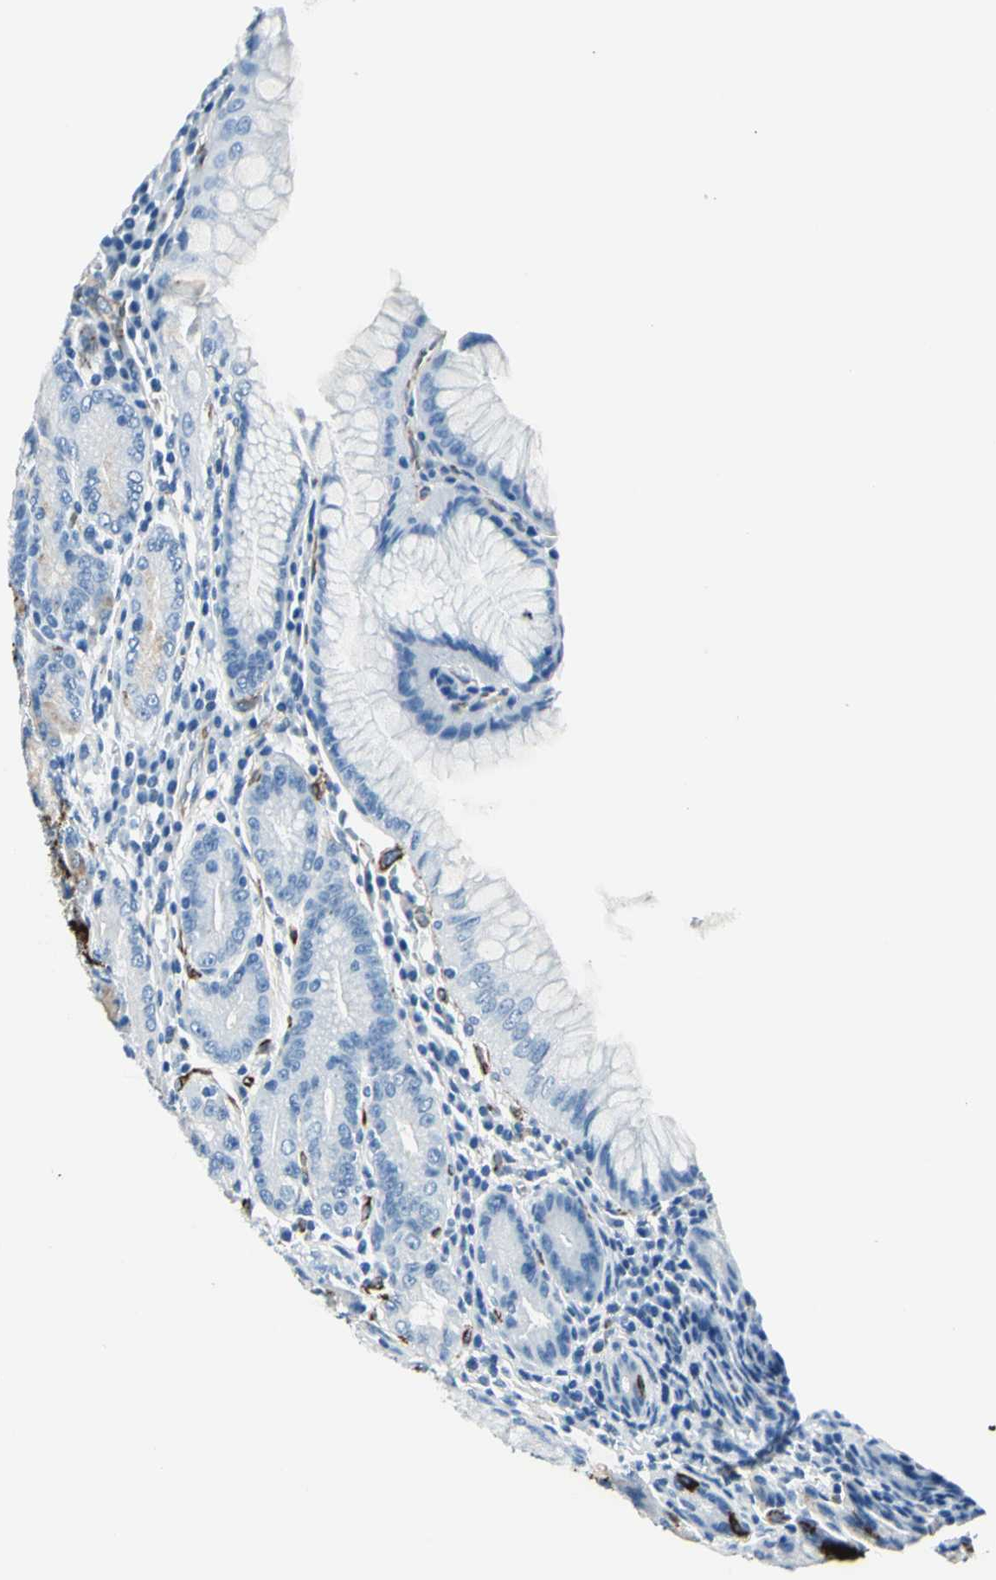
{"staining": {"intensity": "weak", "quantity": "<25%", "location": "cytoplasmic/membranous"}, "tissue": "stomach", "cell_type": "Glandular cells", "image_type": "normal", "snomed": [{"axis": "morphology", "description": "Normal tissue, NOS"}, {"axis": "topography", "description": "Stomach, lower"}], "caption": "The immunohistochemistry micrograph has no significant staining in glandular cells of stomach. Nuclei are stained in blue.", "gene": "PTH2R", "patient": {"sex": "female", "age": 76}}